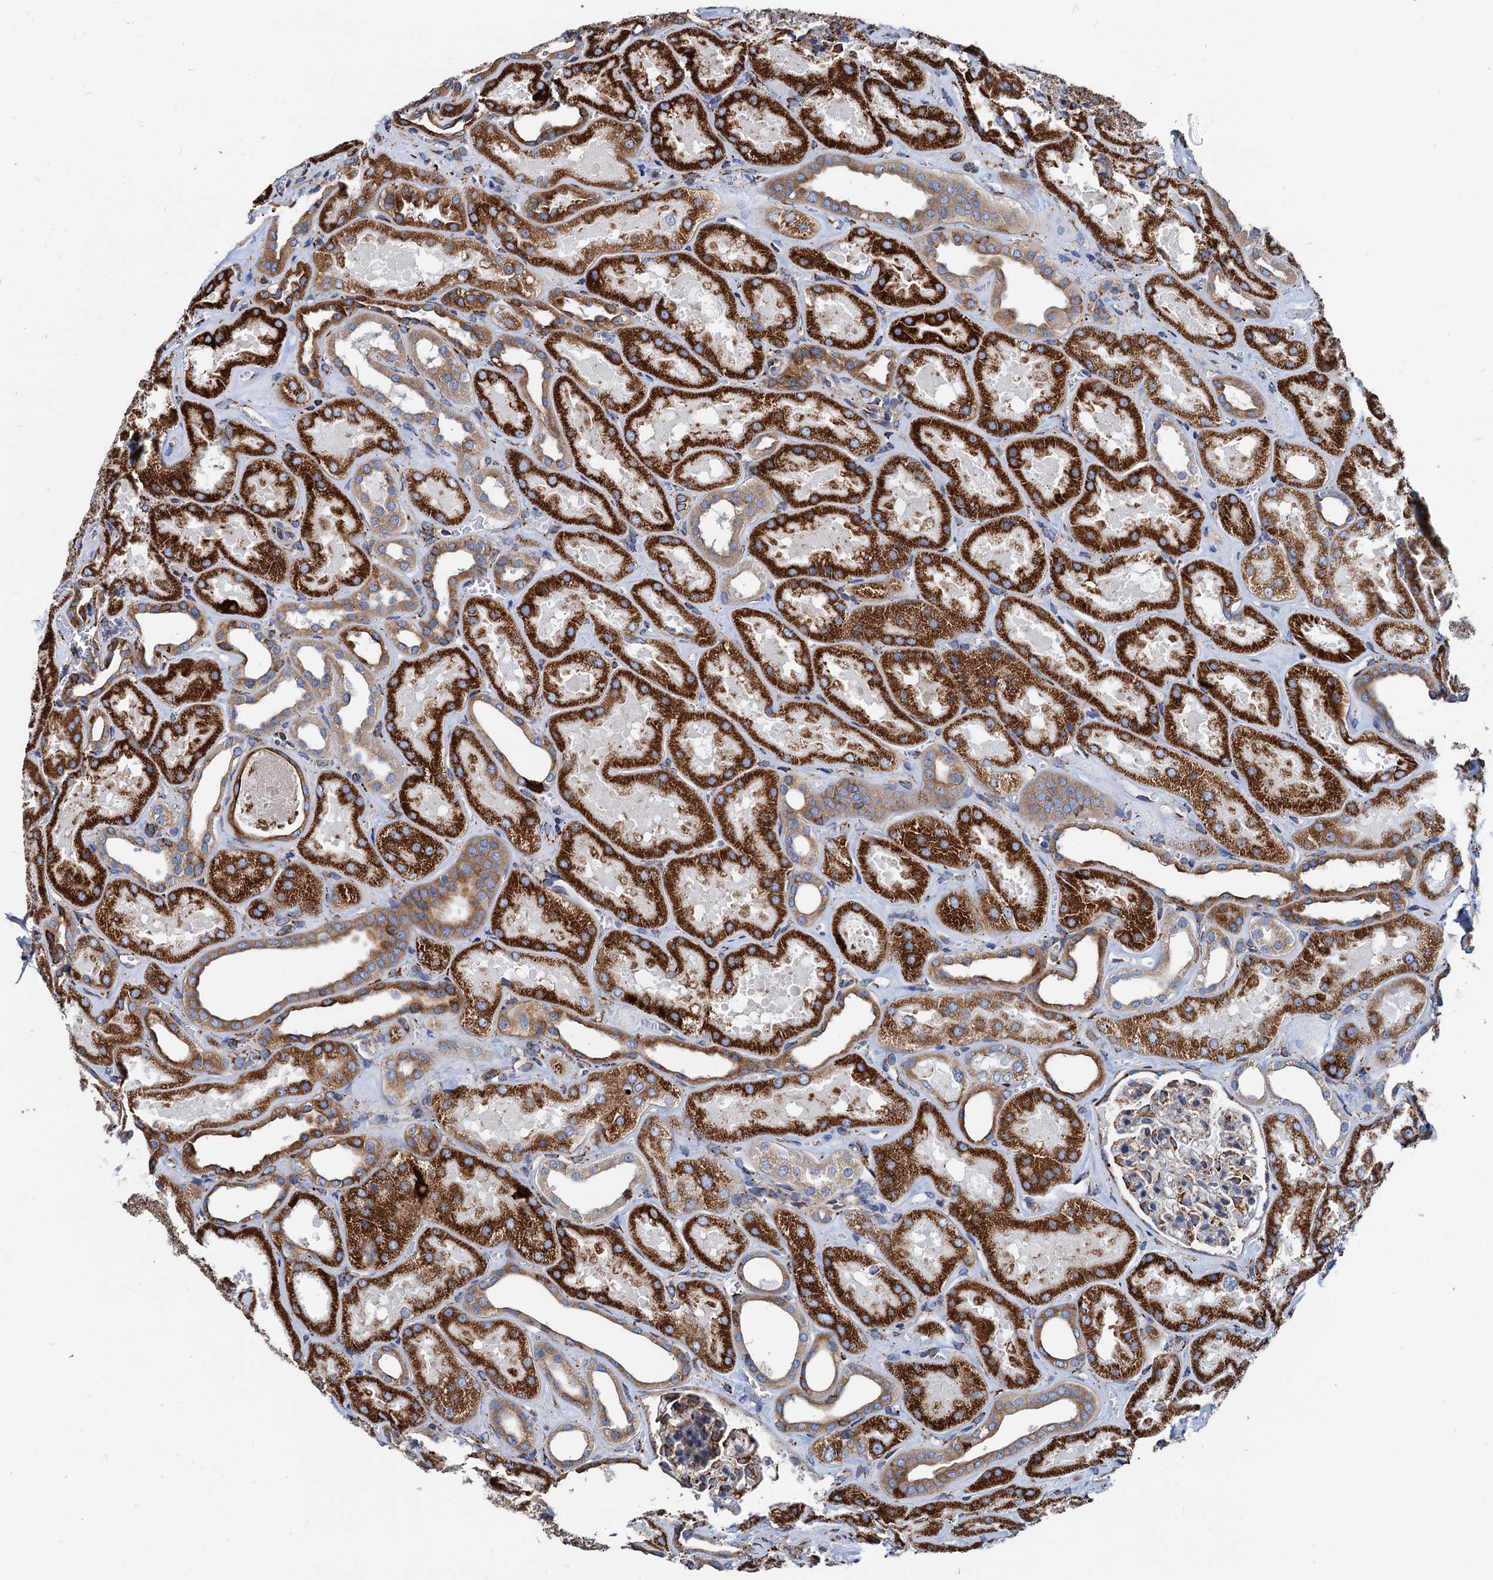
{"staining": {"intensity": "moderate", "quantity": "<25%", "location": "cytoplasmic/membranous"}, "tissue": "kidney", "cell_type": "Cells in glomeruli", "image_type": "normal", "snomed": [{"axis": "morphology", "description": "Normal tissue, NOS"}, {"axis": "morphology", "description": "Adenocarcinoma, NOS"}, {"axis": "topography", "description": "Kidney"}], "caption": "A histopathology image showing moderate cytoplasmic/membranous staining in approximately <25% of cells in glomeruli in benign kidney, as visualized by brown immunohistochemical staining.", "gene": "HSPA5", "patient": {"sex": "female", "age": 68}}